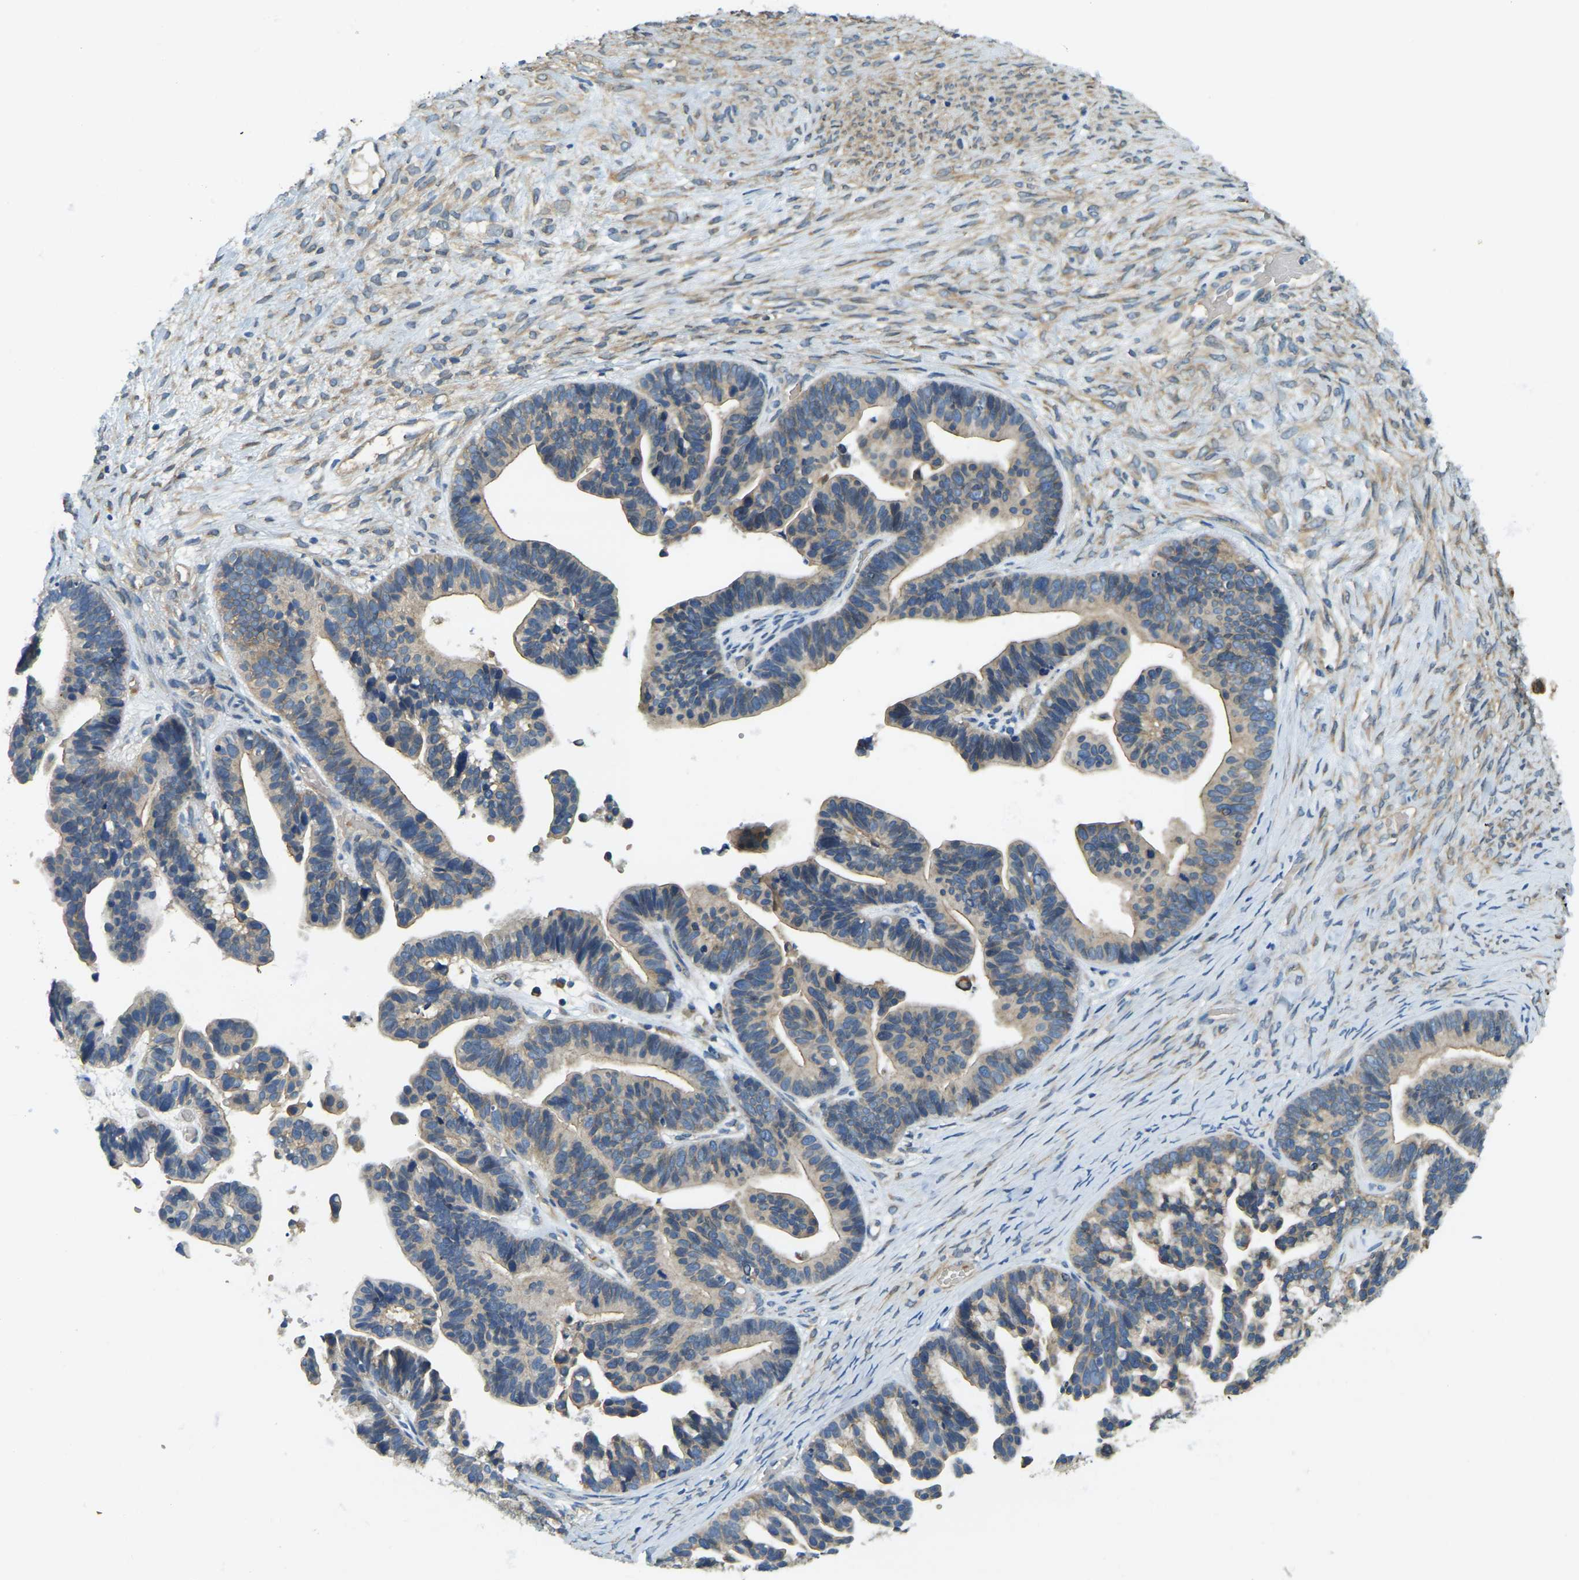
{"staining": {"intensity": "weak", "quantity": "25%-75%", "location": "cytoplasmic/membranous"}, "tissue": "ovarian cancer", "cell_type": "Tumor cells", "image_type": "cancer", "snomed": [{"axis": "morphology", "description": "Cystadenocarcinoma, serous, NOS"}, {"axis": "topography", "description": "Ovary"}], "caption": "The micrograph demonstrates a brown stain indicating the presence of a protein in the cytoplasmic/membranous of tumor cells in ovarian cancer (serous cystadenocarcinoma). Nuclei are stained in blue.", "gene": "ERGIC1", "patient": {"sex": "female", "age": 56}}